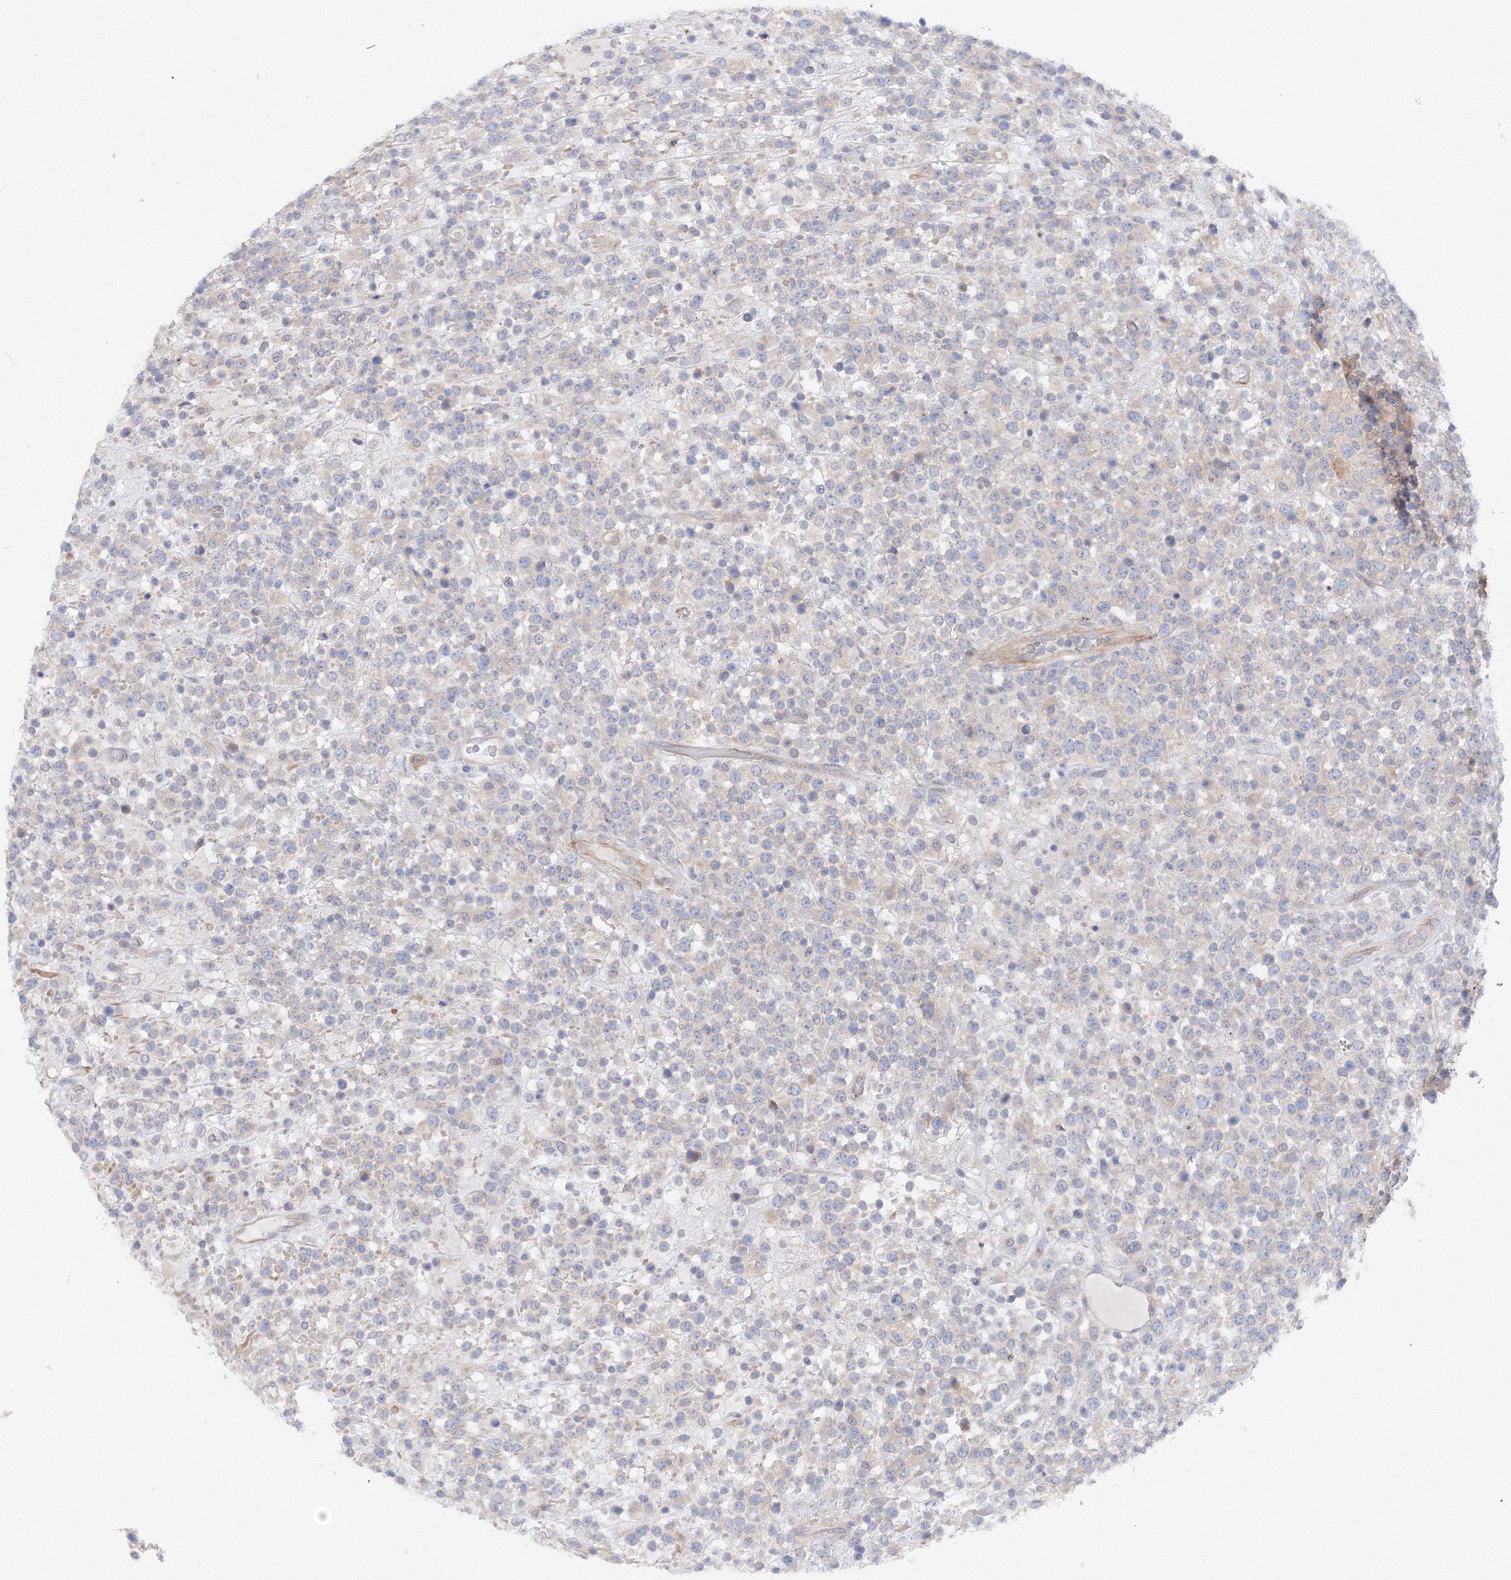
{"staining": {"intensity": "negative", "quantity": "none", "location": "none"}, "tissue": "lymphoma", "cell_type": "Tumor cells", "image_type": "cancer", "snomed": [{"axis": "morphology", "description": "Malignant lymphoma, non-Hodgkin's type, High grade"}, {"axis": "topography", "description": "Colon"}], "caption": "Histopathology image shows no significant protein staining in tumor cells of high-grade malignant lymphoma, non-Hodgkin's type. (Brightfield microscopy of DAB immunohistochemistry (IHC) at high magnification).", "gene": "DIS3L2", "patient": {"sex": "female", "age": 53}}